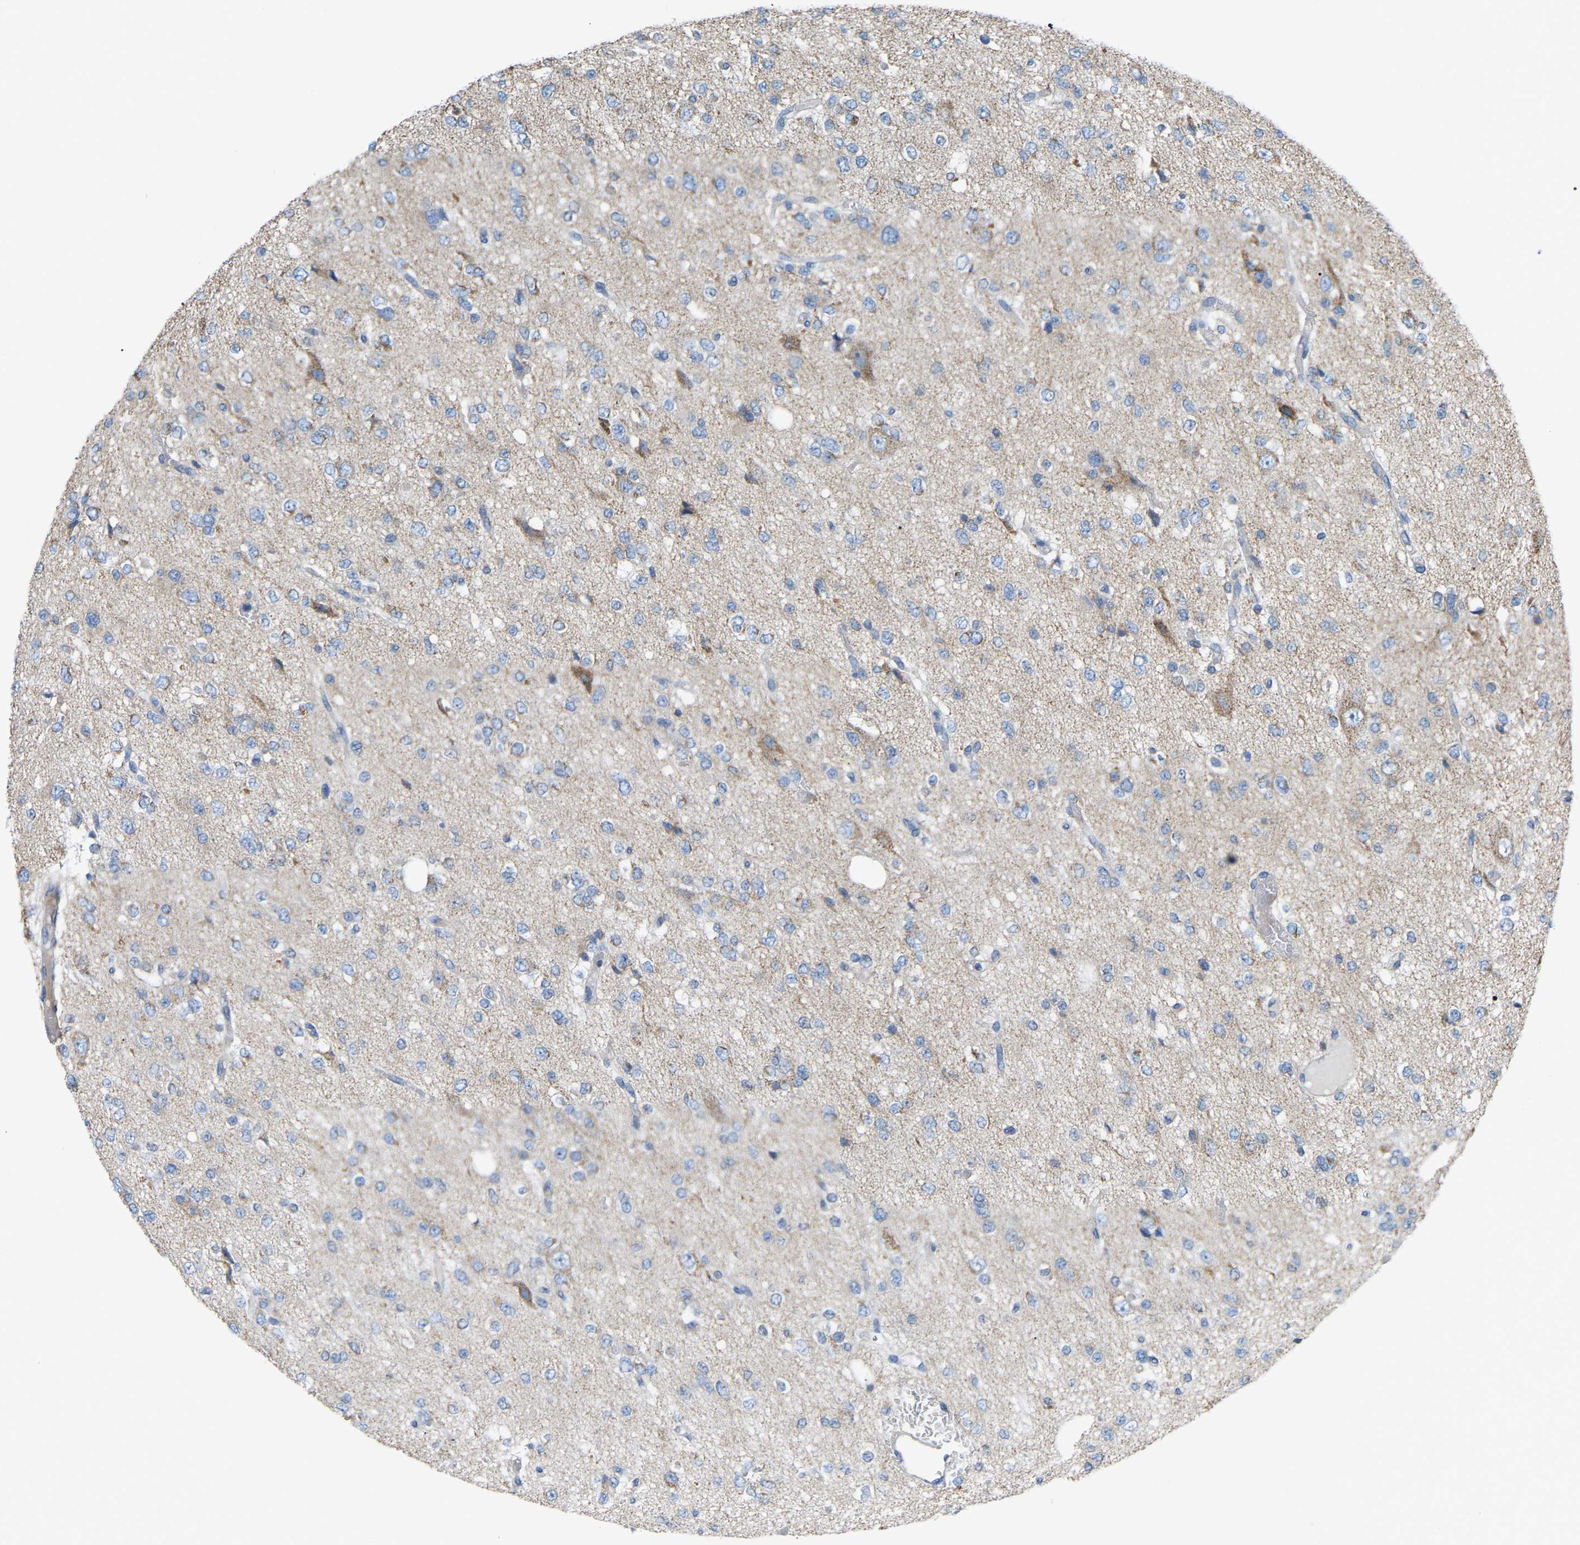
{"staining": {"intensity": "negative", "quantity": "none", "location": "none"}, "tissue": "glioma", "cell_type": "Tumor cells", "image_type": "cancer", "snomed": [{"axis": "morphology", "description": "Glioma, malignant, Low grade"}, {"axis": "topography", "description": "Brain"}], "caption": "IHC histopathology image of neoplastic tissue: glioma stained with DAB demonstrates no significant protein expression in tumor cells. The staining was performed using DAB to visualize the protein expression in brown, while the nuclei were stained in blue with hematoxylin (Magnification: 20x).", "gene": "CROT", "patient": {"sex": "male", "age": 38}}